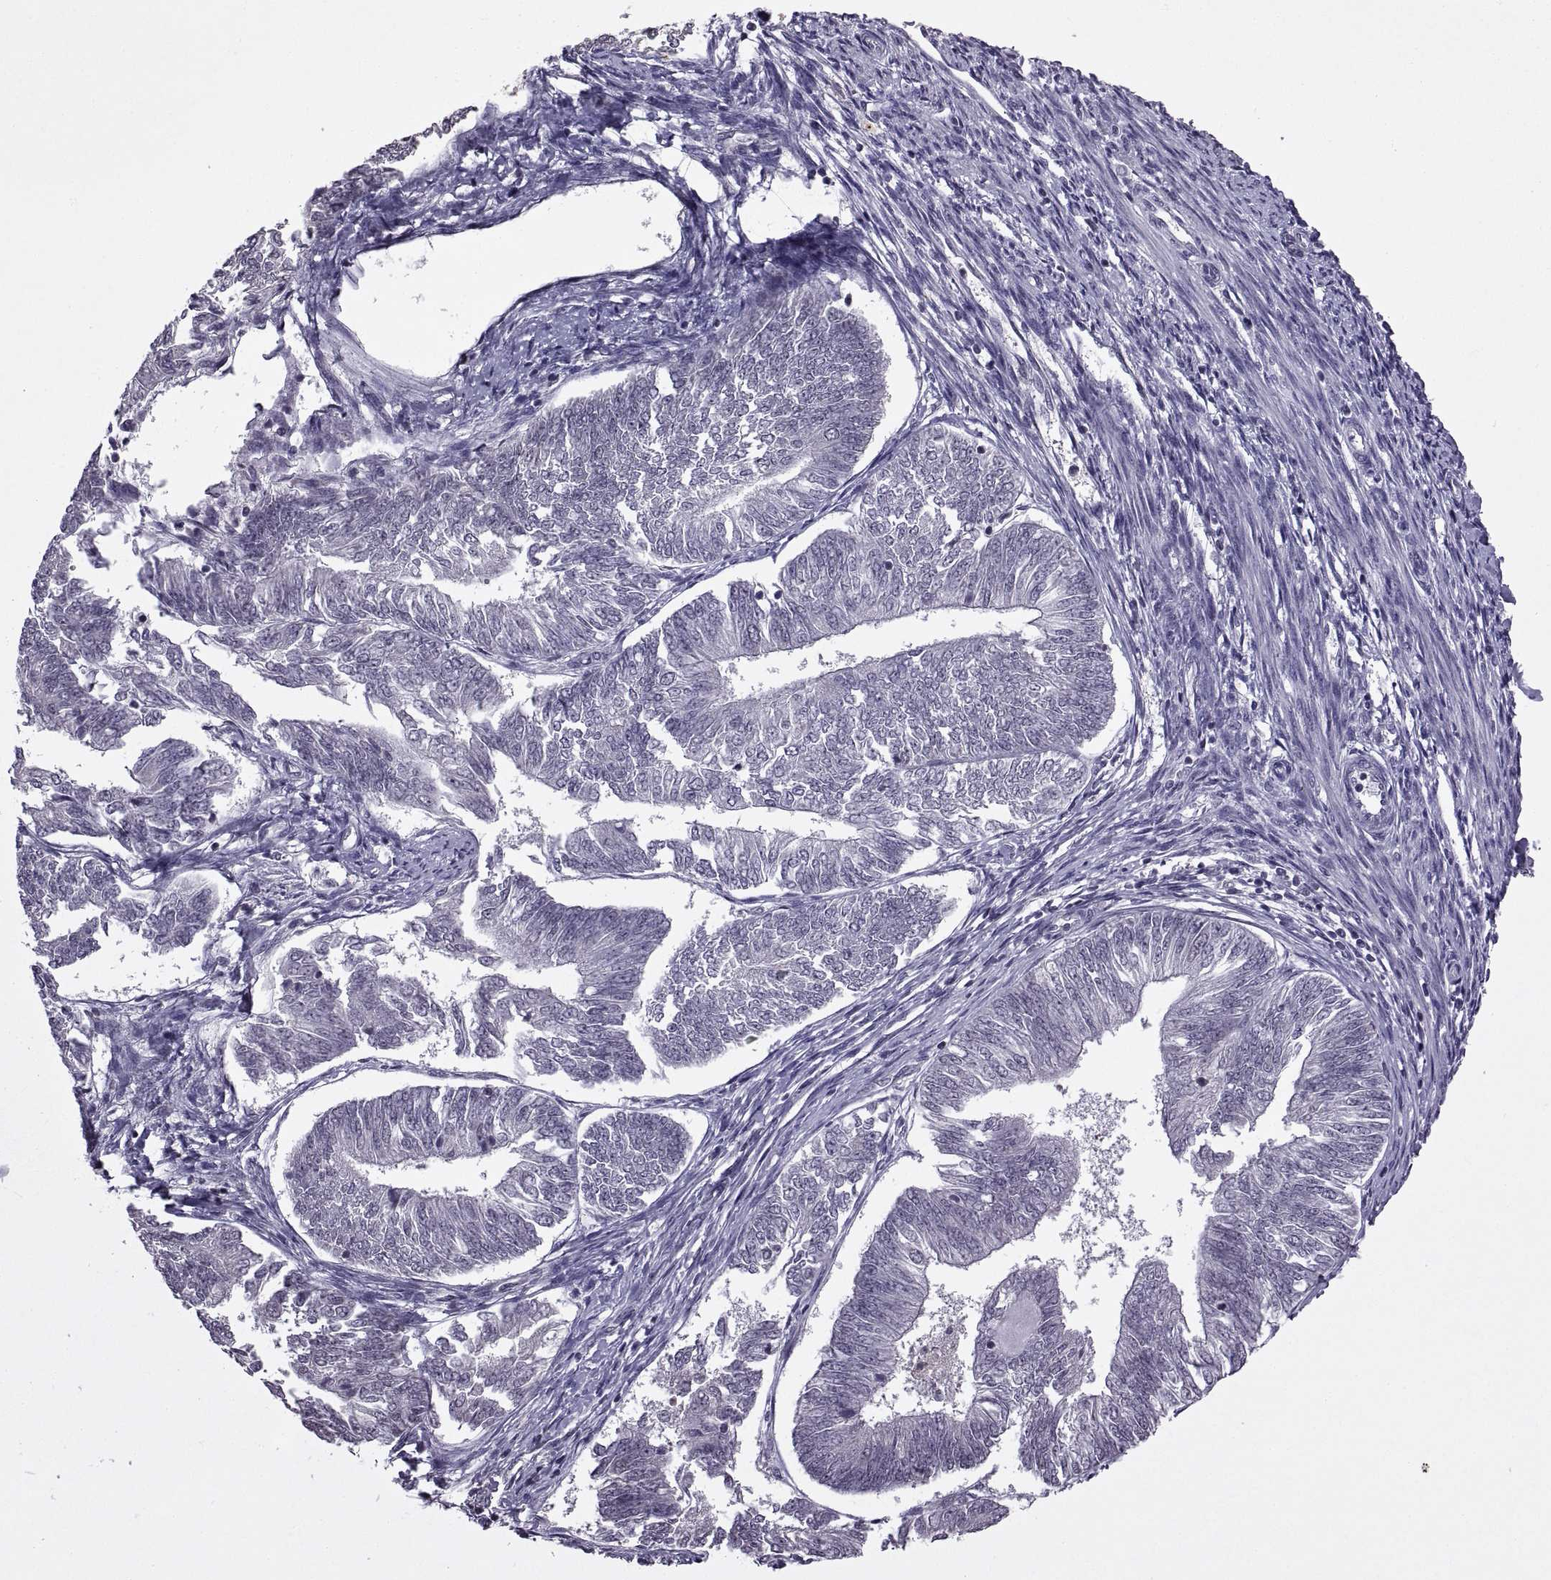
{"staining": {"intensity": "negative", "quantity": "none", "location": "none"}, "tissue": "endometrial cancer", "cell_type": "Tumor cells", "image_type": "cancer", "snomed": [{"axis": "morphology", "description": "Adenocarcinoma, NOS"}, {"axis": "topography", "description": "Endometrium"}], "caption": "The micrograph demonstrates no staining of tumor cells in endometrial cancer. (DAB (3,3'-diaminobenzidine) immunohistochemistry, high magnification).", "gene": "INTS3", "patient": {"sex": "female", "age": 58}}